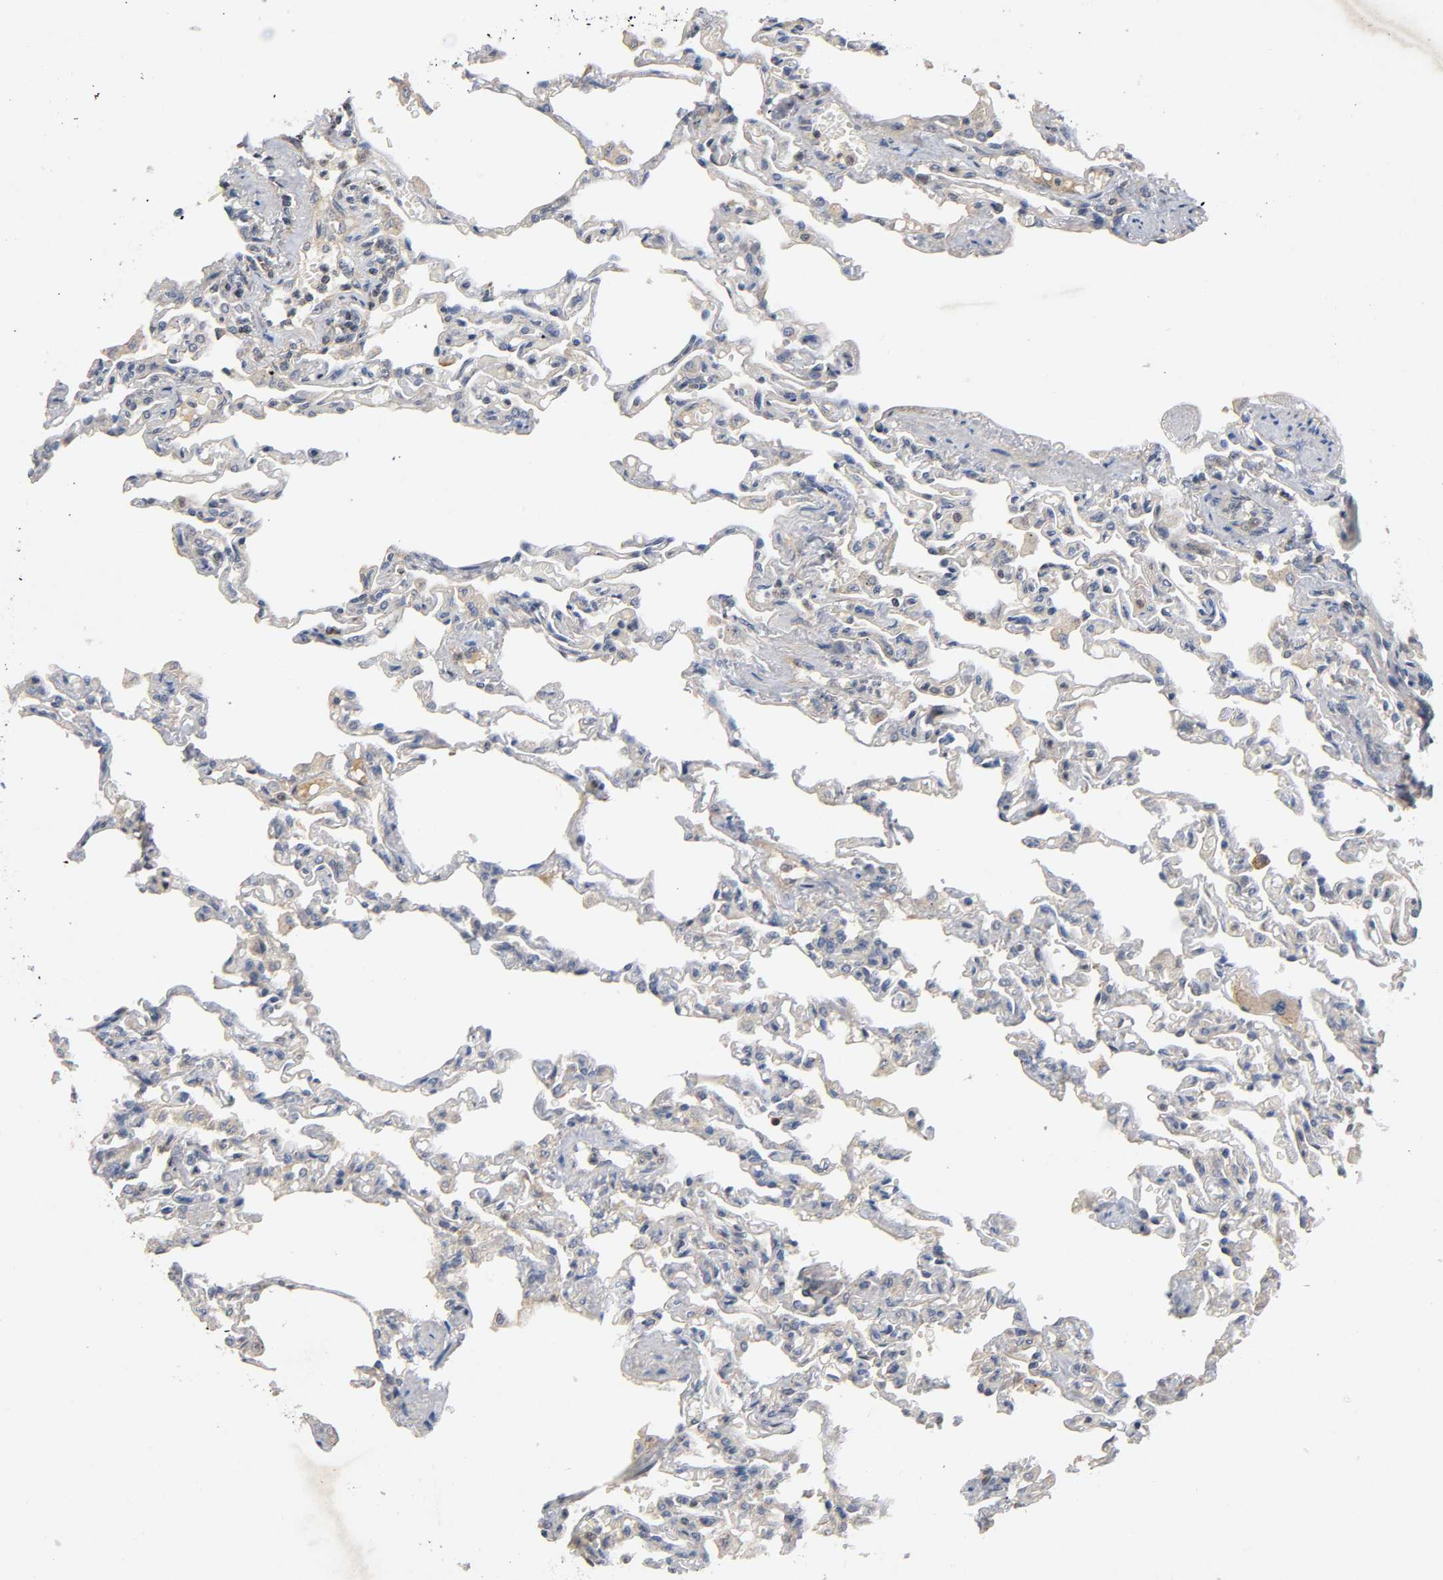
{"staining": {"intensity": "moderate", "quantity": ">75%", "location": "cytoplasmic/membranous"}, "tissue": "lung", "cell_type": "Alveolar cells", "image_type": "normal", "snomed": [{"axis": "morphology", "description": "Normal tissue, NOS"}, {"axis": "topography", "description": "Lung"}], "caption": "IHC (DAB (3,3'-diaminobenzidine)) staining of benign human lung shows moderate cytoplasmic/membranous protein expression in approximately >75% of alveolar cells.", "gene": "IKBKB", "patient": {"sex": "male", "age": 21}}